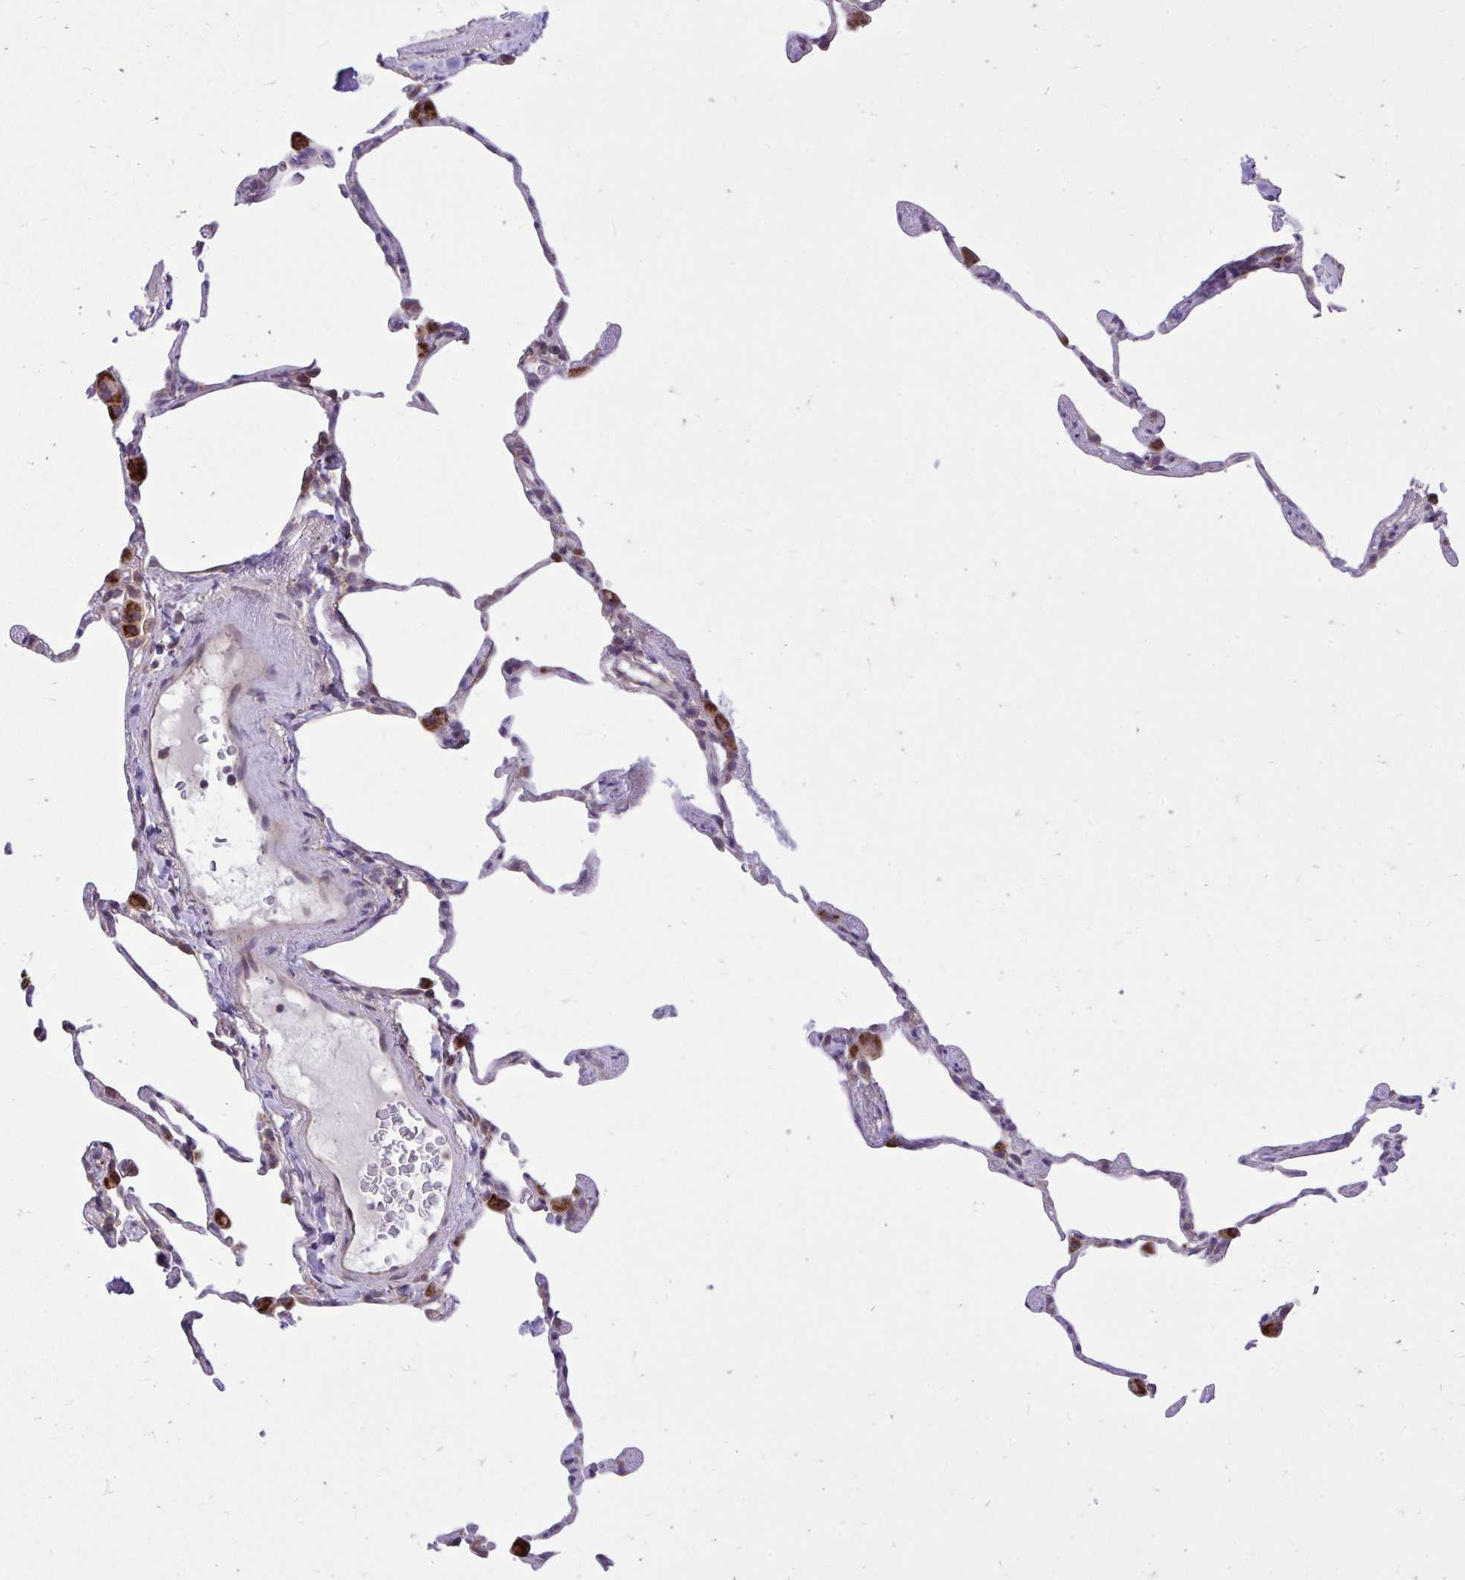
{"staining": {"intensity": "strong", "quantity": "<25%", "location": "cytoplasmic/membranous"}, "tissue": "lung", "cell_type": "Alveolar cells", "image_type": "normal", "snomed": [{"axis": "morphology", "description": "Normal tissue, NOS"}, {"axis": "topography", "description": "Lung"}], "caption": "Protein staining of normal lung shows strong cytoplasmic/membranous staining in approximately <25% of alveolar cells.", "gene": "CEACAM18", "patient": {"sex": "female", "age": 57}}